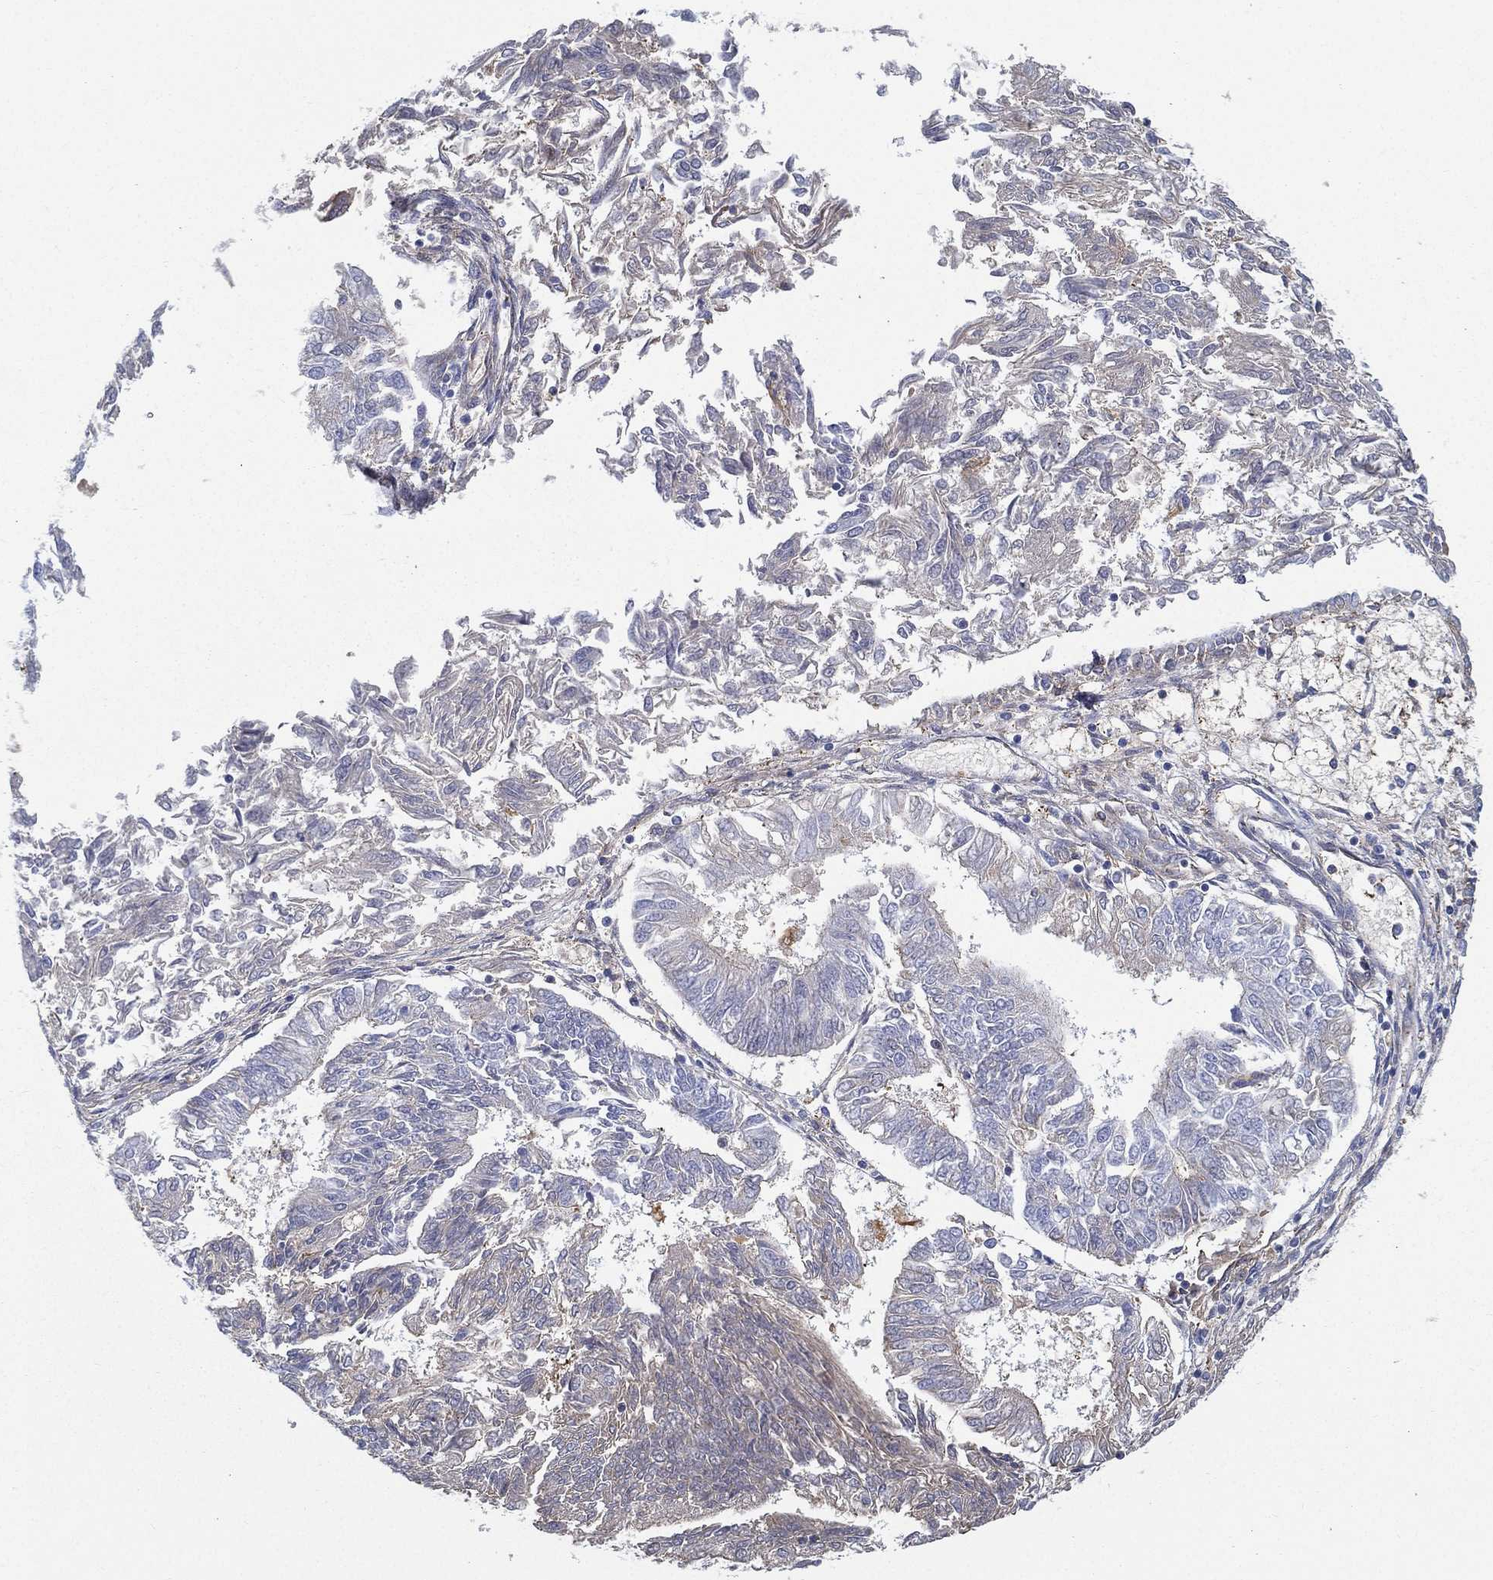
{"staining": {"intensity": "weak", "quantity": "<25%", "location": "cytoplasmic/membranous"}, "tissue": "endometrial cancer", "cell_type": "Tumor cells", "image_type": "cancer", "snomed": [{"axis": "morphology", "description": "Adenocarcinoma, NOS"}, {"axis": "topography", "description": "Endometrium"}], "caption": "Human endometrial adenocarcinoma stained for a protein using IHC demonstrates no positivity in tumor cells.", "gene": "IFNB1", "patient": {"sex": "female", "age": 58}}